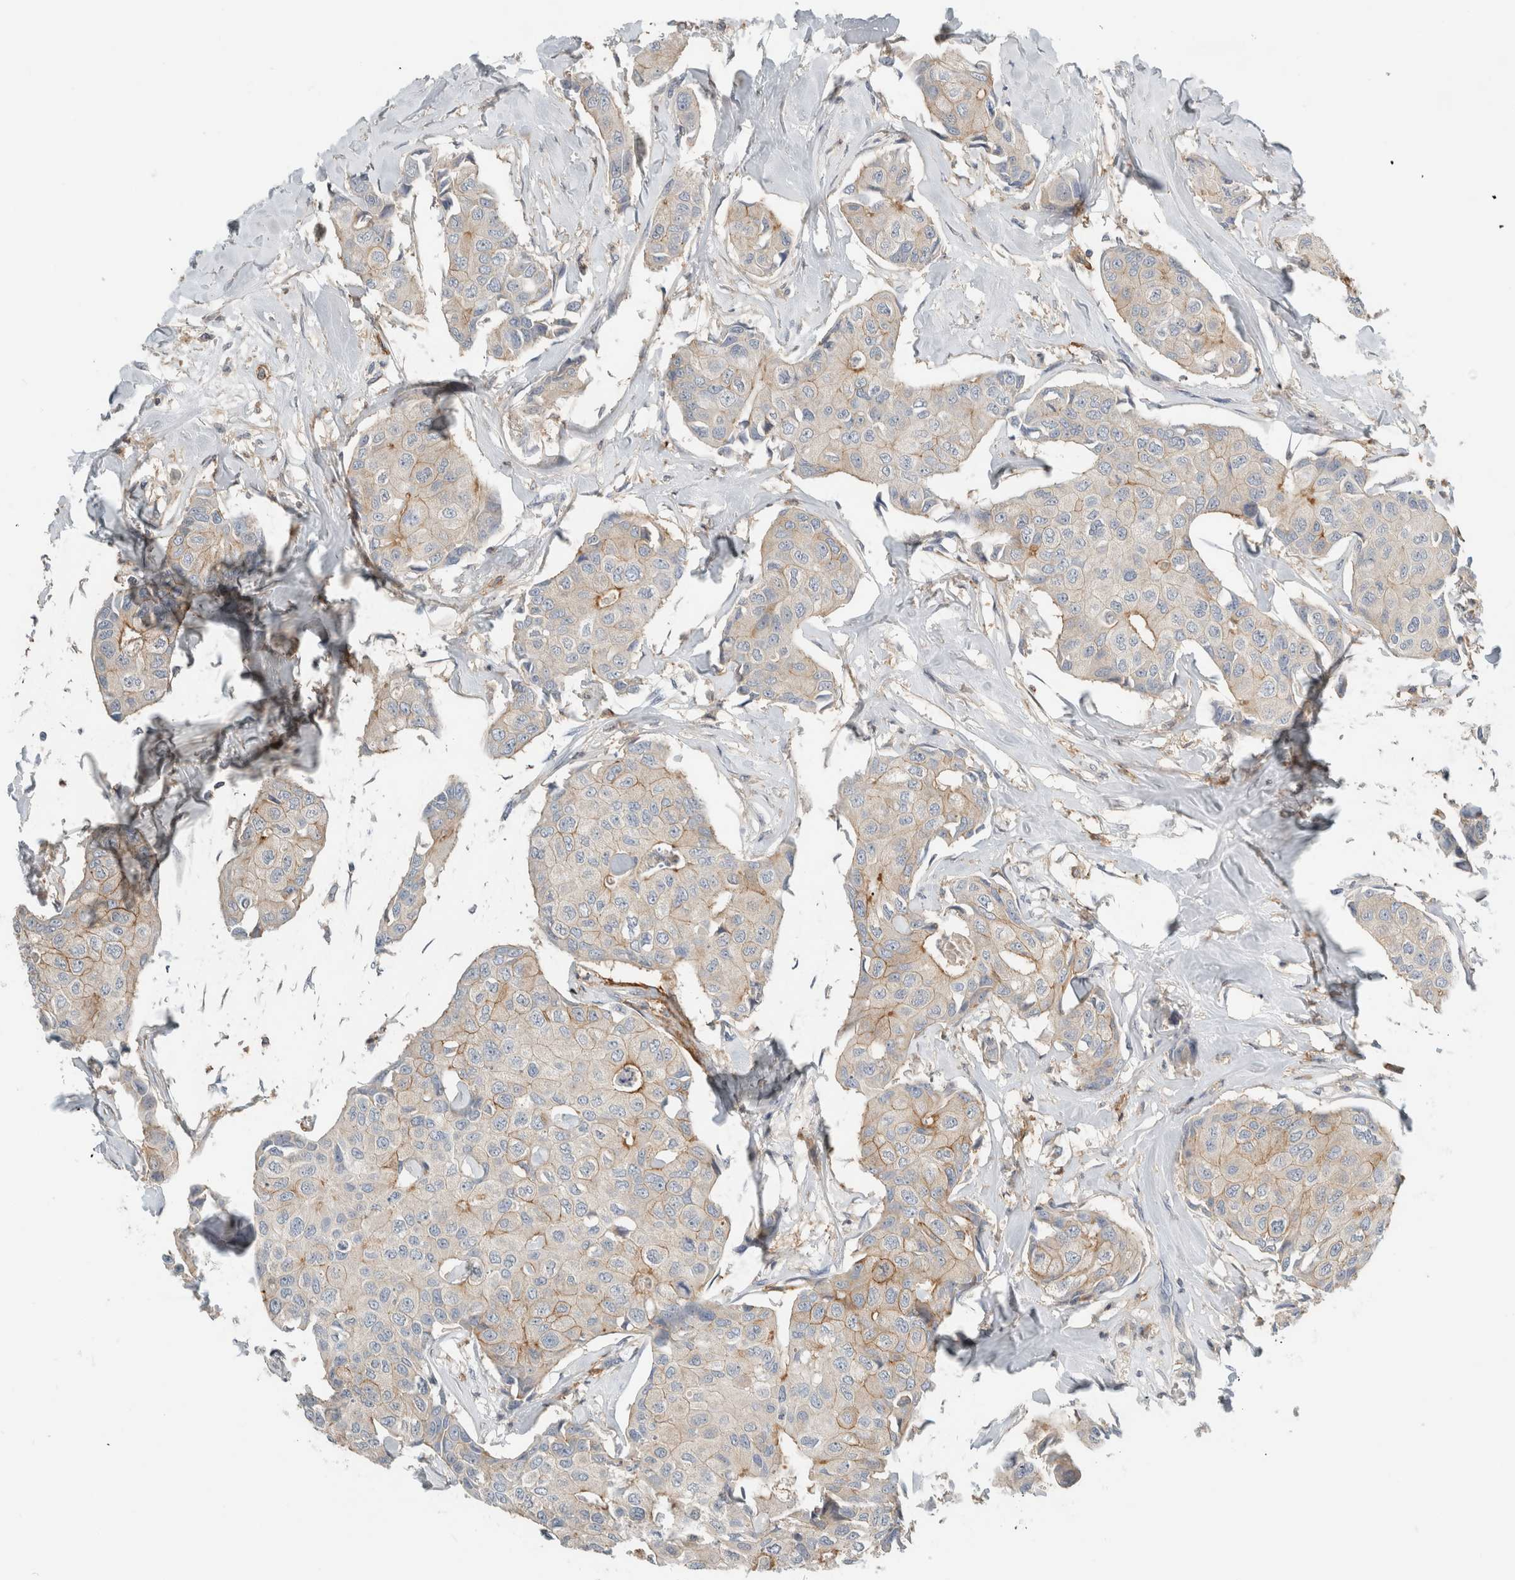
{"staining": {"intensity": "weak", "quantity": "<25%", "location": "cytoplasmic/membranous"}, "tissue": "breast cancer", "cell_type": "Tumor cells", "image_type": "cancer", "snomed": [{"axis": "morphology", "description": "Duct carcinoma"}, {"axis": "topography", "description": "Breast"}], "caption": "This image is of breast invasive ductal carcinoma stained with immunohistochemistry (IHC) to label a protein in brown with the nuclei are counter-stained blue. There is no expression in tumor cells.", "gene": "ERCC6L2", "patient": {"sex": "female", "age": 80}}